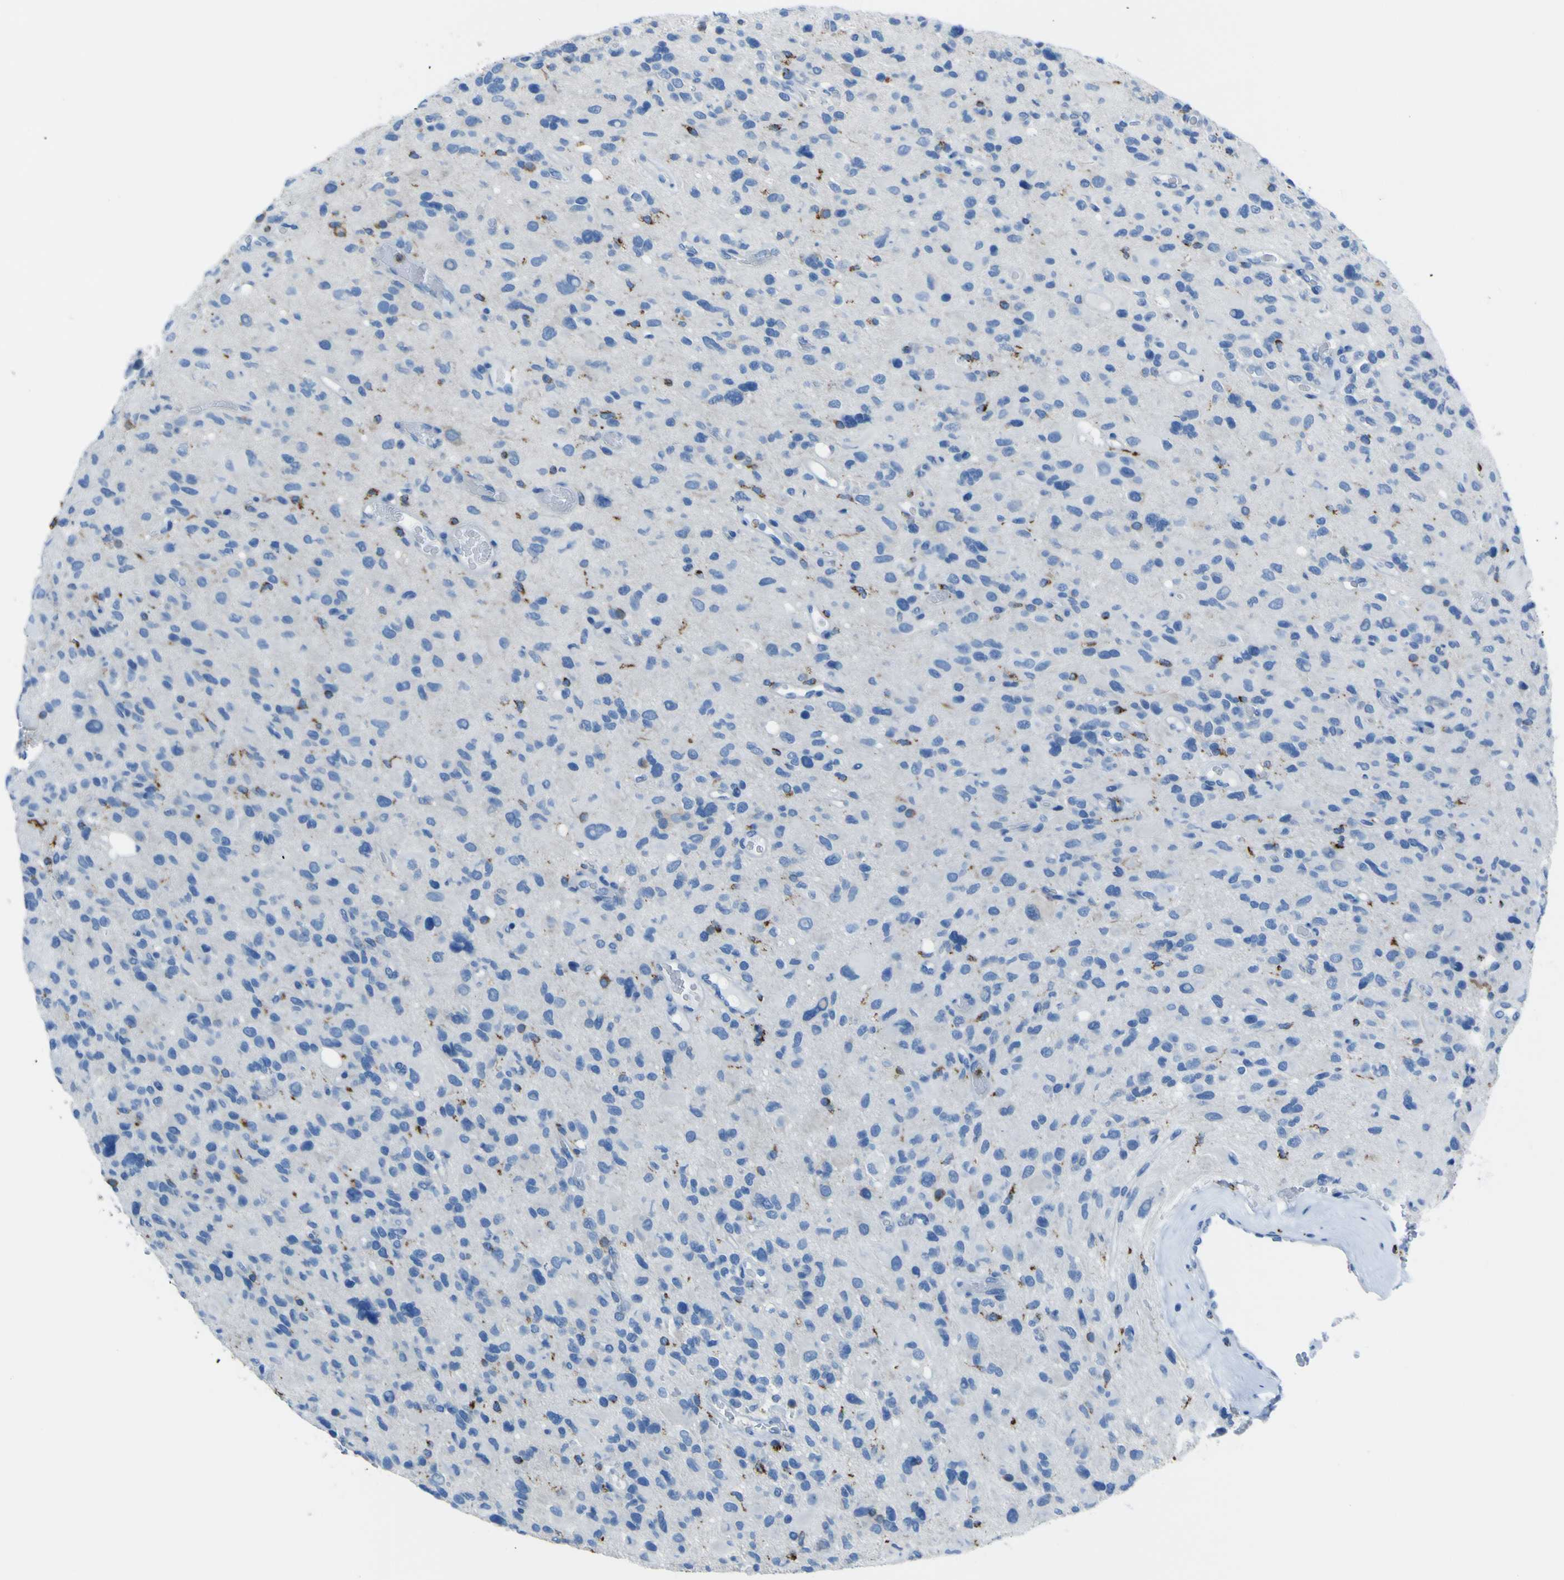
{"staining": {"intensity": "moderate", "quantity": "<25%", "location": "cytoplasmic/membranous"}, "tissue": "glioma", "cell_type": "Tumor cells", "image_type": "cancer", "snomed": [{"axis": "morphology", "description": "Glioma, malignant, High grade"}, {"axis": "topography", "description": "Brain"}], "caption": "Protein analysis of malignant high-grade glioma tissue displays moderate cytoplasmic/membranous expression in approximately <25% of tumor cells.", "gene": "ACSL1", "patient": {"sex": "male", "age": 48}}